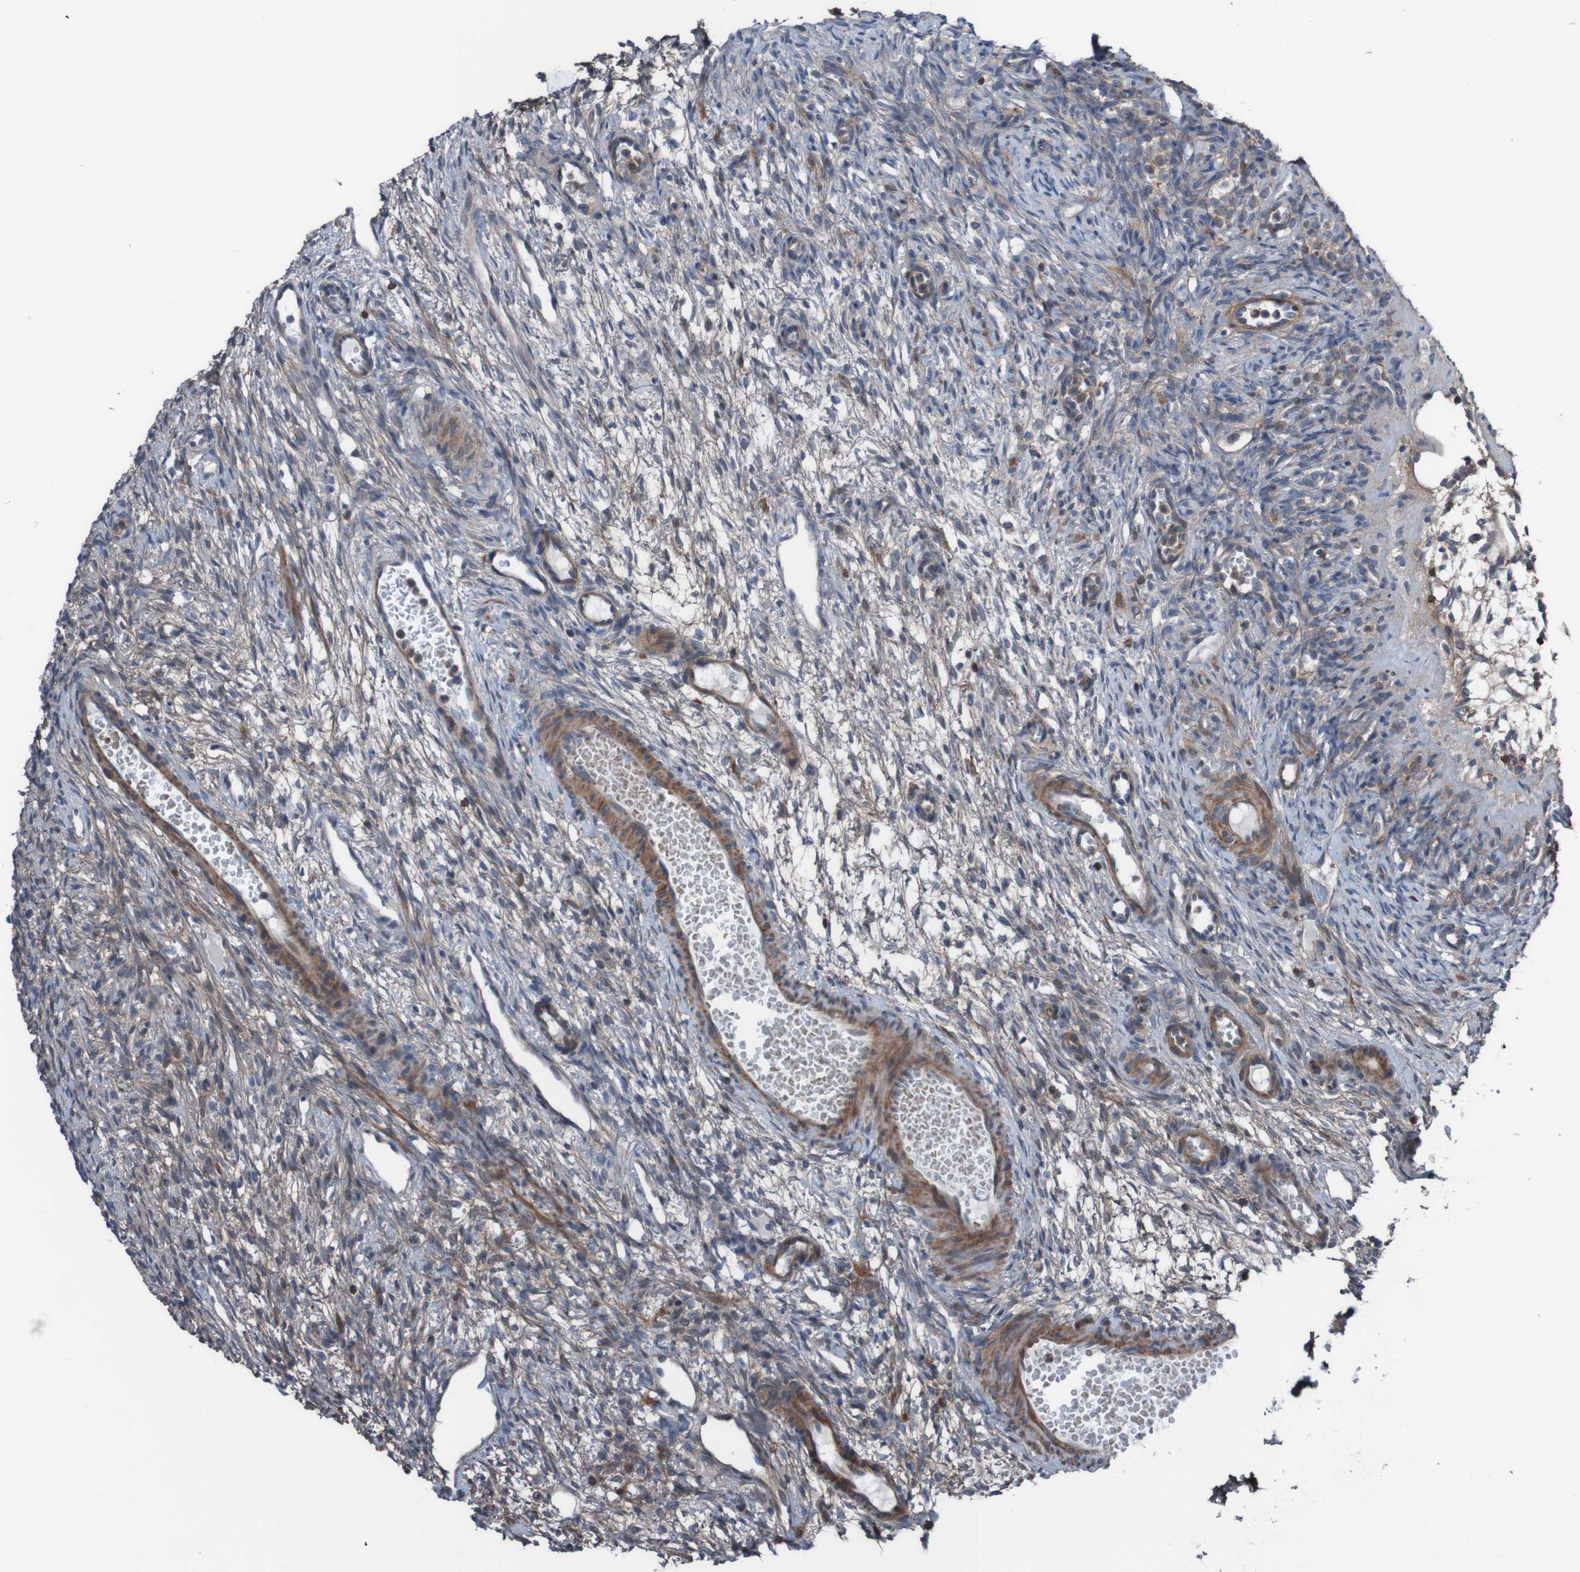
{"staining": {"intensity": "moderate", "quantity": "25%-75%", "location": "cytoplasmic/membranous"}, "tissue": "ovary", "cell_type": "Ovarian stroma cells", "image_type": "normal", "snomed": [{"axis": "morphology", "description": "Normal tissue, NOS"}, {"axis": "topography", "description": "Ovary"}], "caption": "Protein analysis of benign ovary exhibits moderate cytoplasmic/membranous expression in approximately 25%-75% of ovarian stroma cells. (IHC, brightfield microscopy, high magnification).", "gene": "PDGFB", "patient": {"sex": "female", "age": 33}}